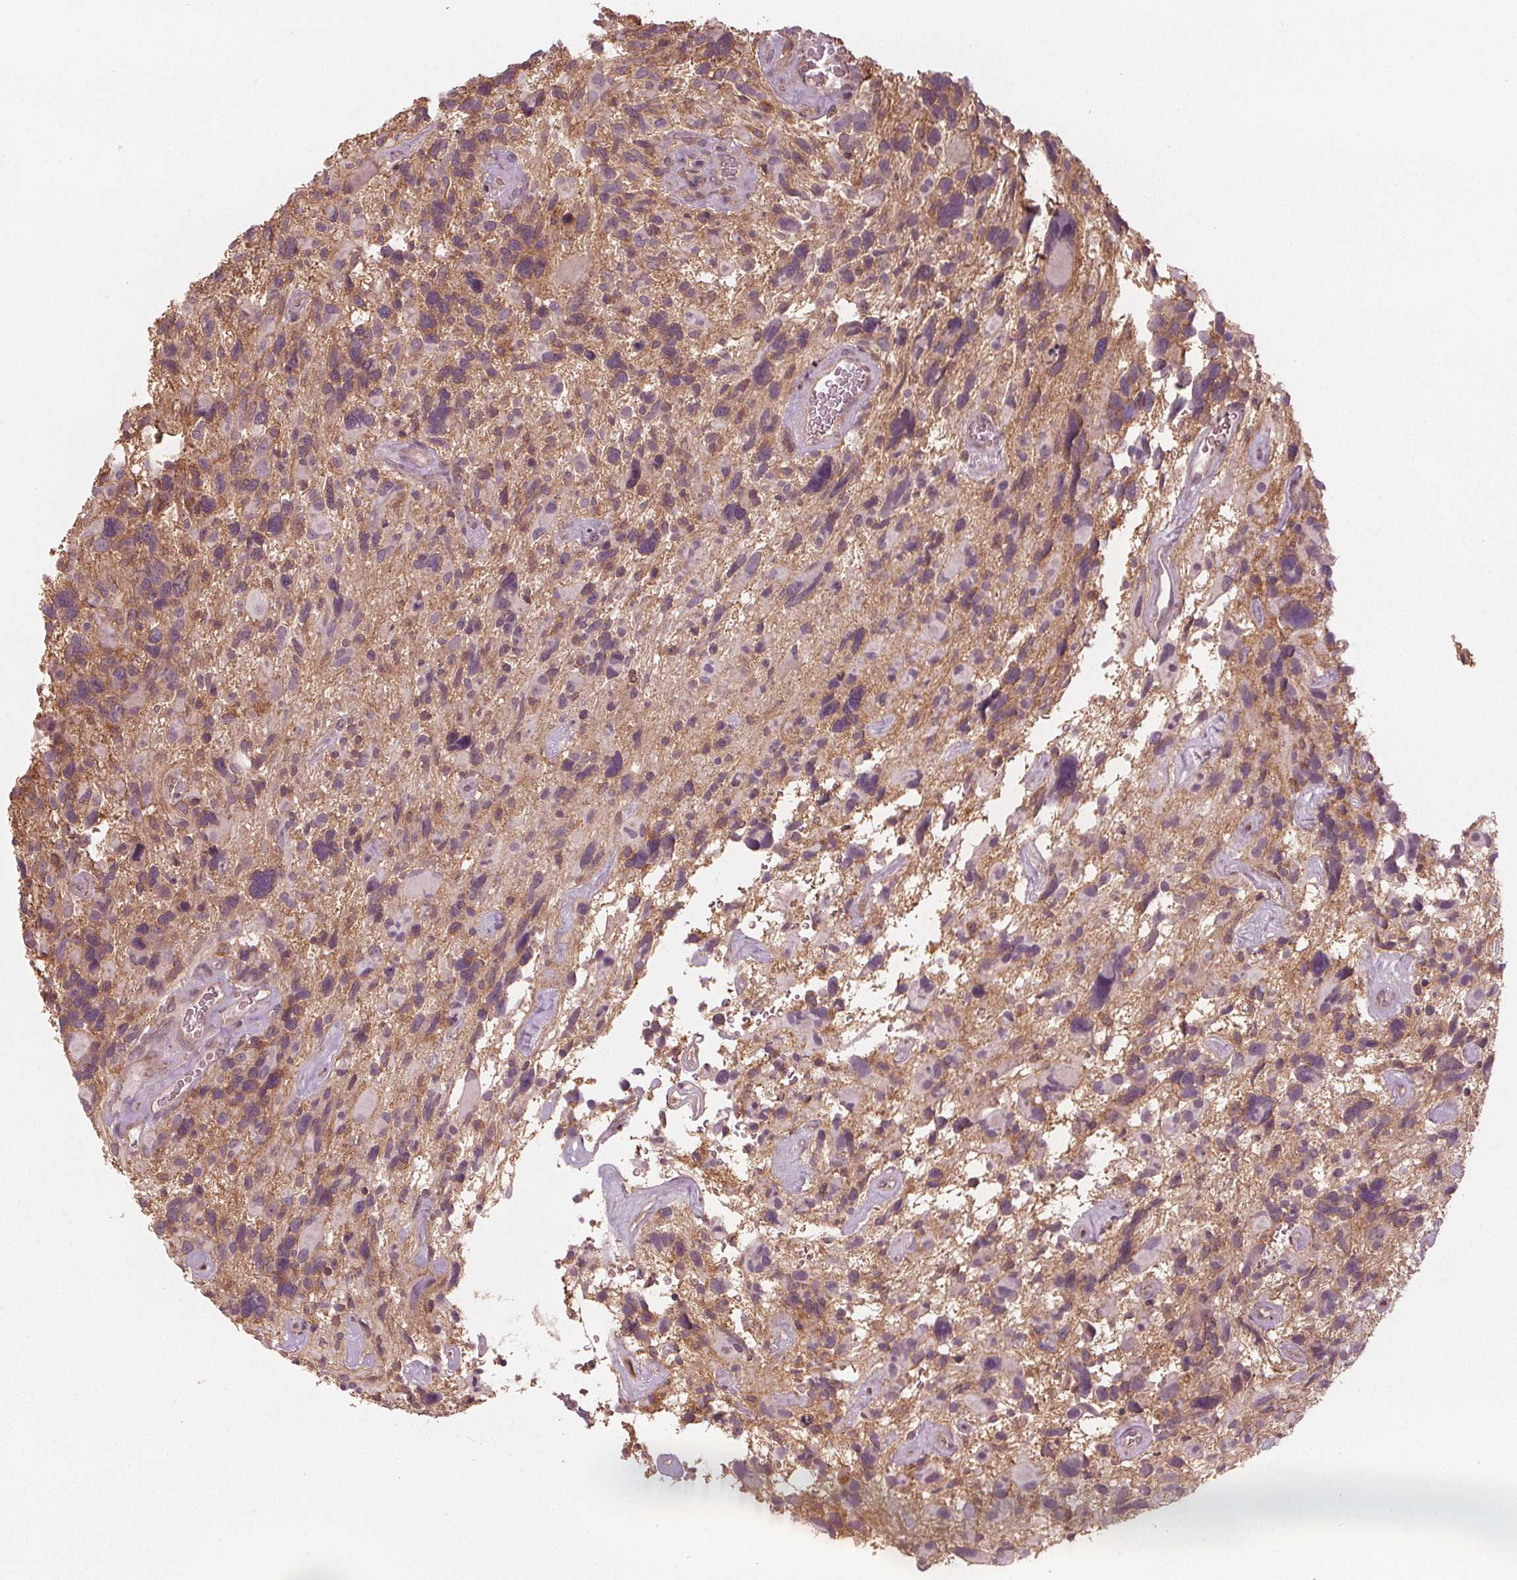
{"staining": {"intensity": "weak", "quantity": "<25%", "location": "cytoplasmic/membranous"}, "tissue": "glioma", "cell_type": "Tumor cells", "image_type": "cancer", "snomed": [{"axis": "morphology", "description": "Glioma, malignant, High grade"}, {"axis": "topography", "description": "Brain"}], "caption": "The photomicrograph demonstrates no staining of tumor cells in glioma.", "gene": "GNB2", "patient": {"sex": "male", "age": 49}}